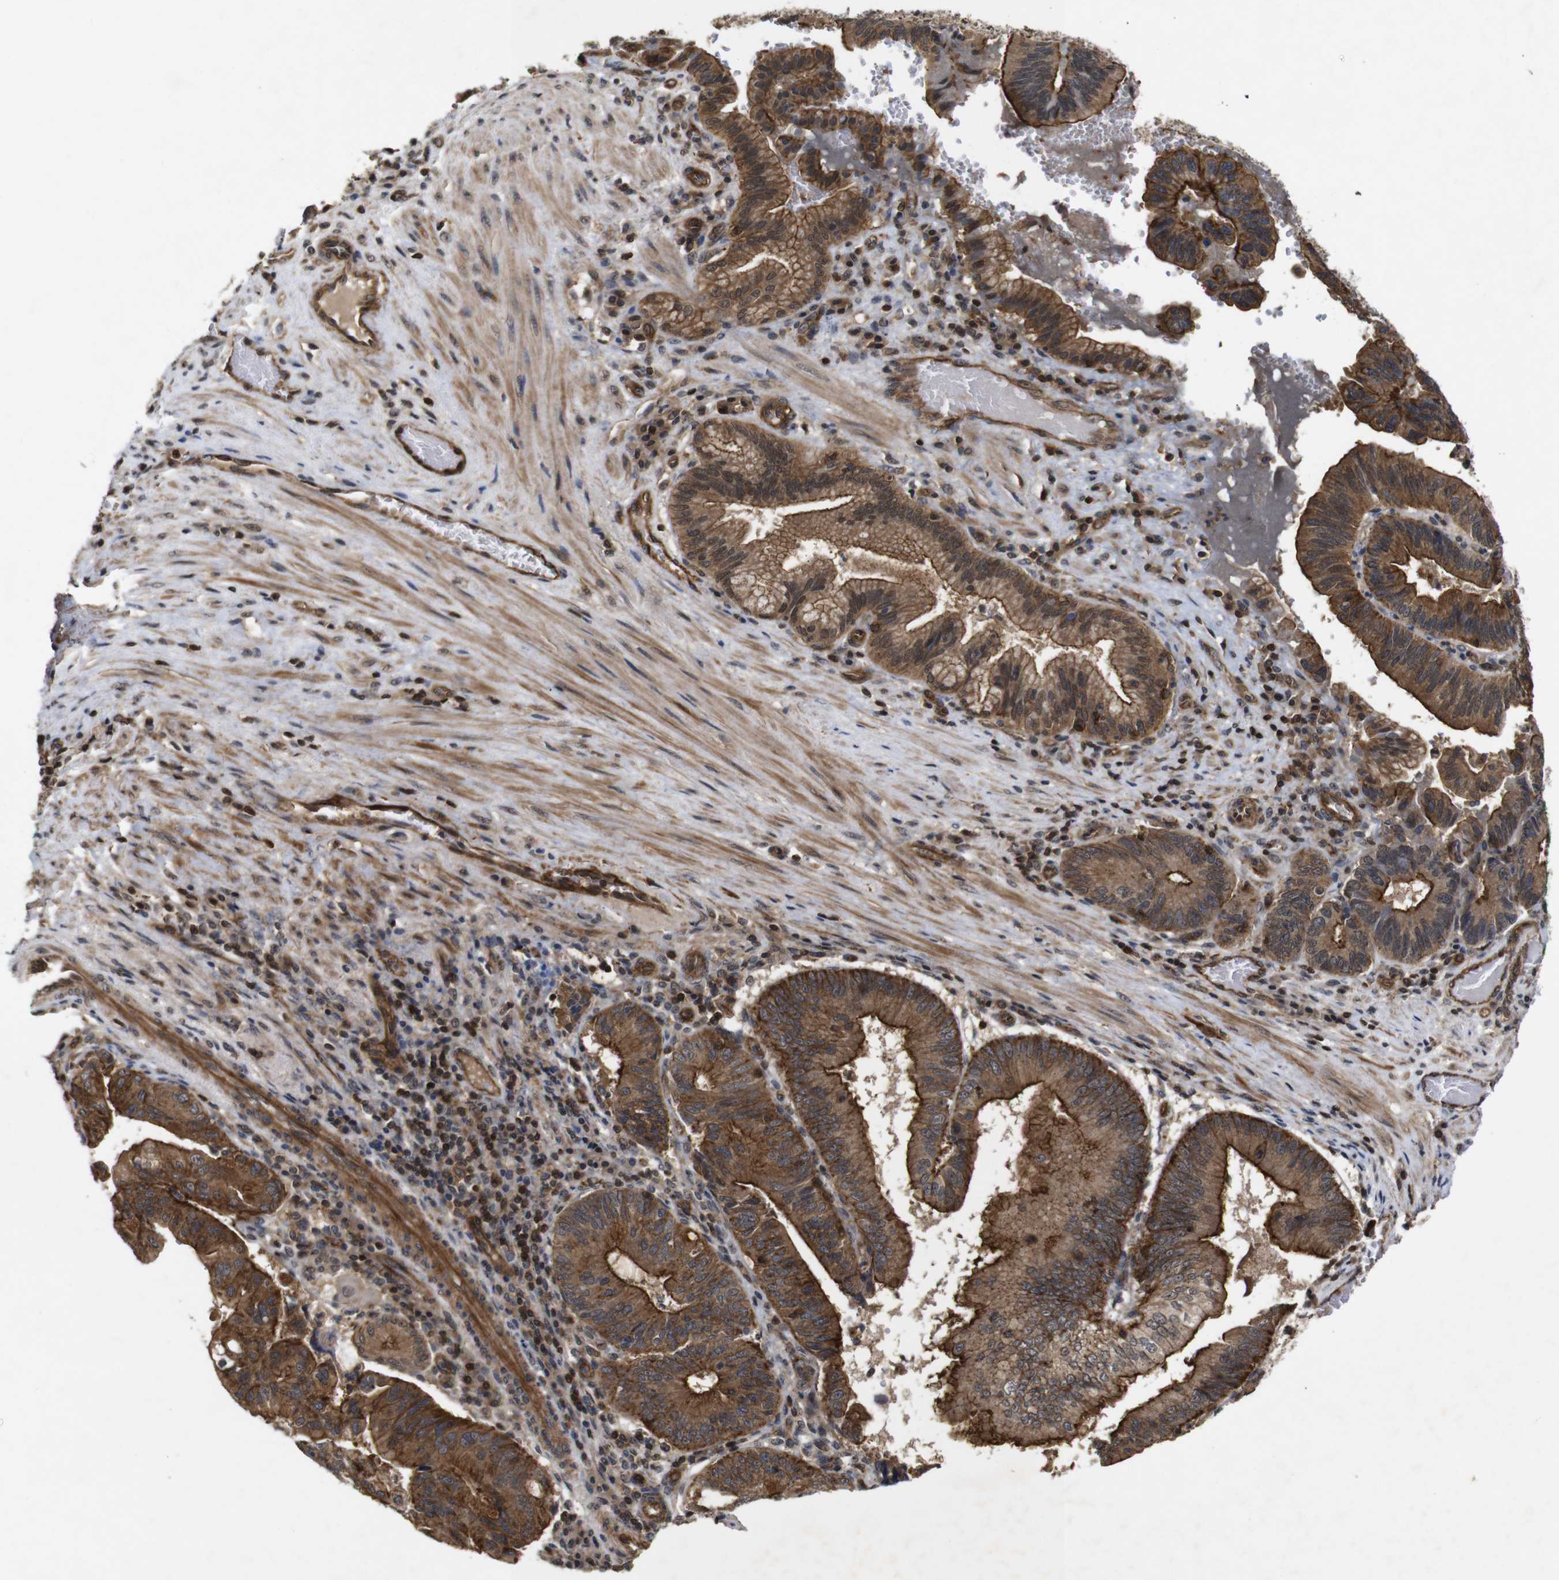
{"staining": {"intensity": "strong", "quantity": ">75%", "location": "cytoplasmic/membranous"}, "tissue": "pancreatic cancer", "cell_type": "Tumor cells", "image_type": "cancer", "snomed": [{"axis": "morphology", "description": "Adenocarcinoma, NOS"}, {"axis": "topography", "description": "Pancreas"}], "caption": "This is a micrograph of IHC staining of pancreatic cancer (adenocarcinoma), which shows strong staining in the cytoplasmic/membranous of tumor cells.", "gene": "NANOS1", "patient": {"sex": "male", "age": 82}}